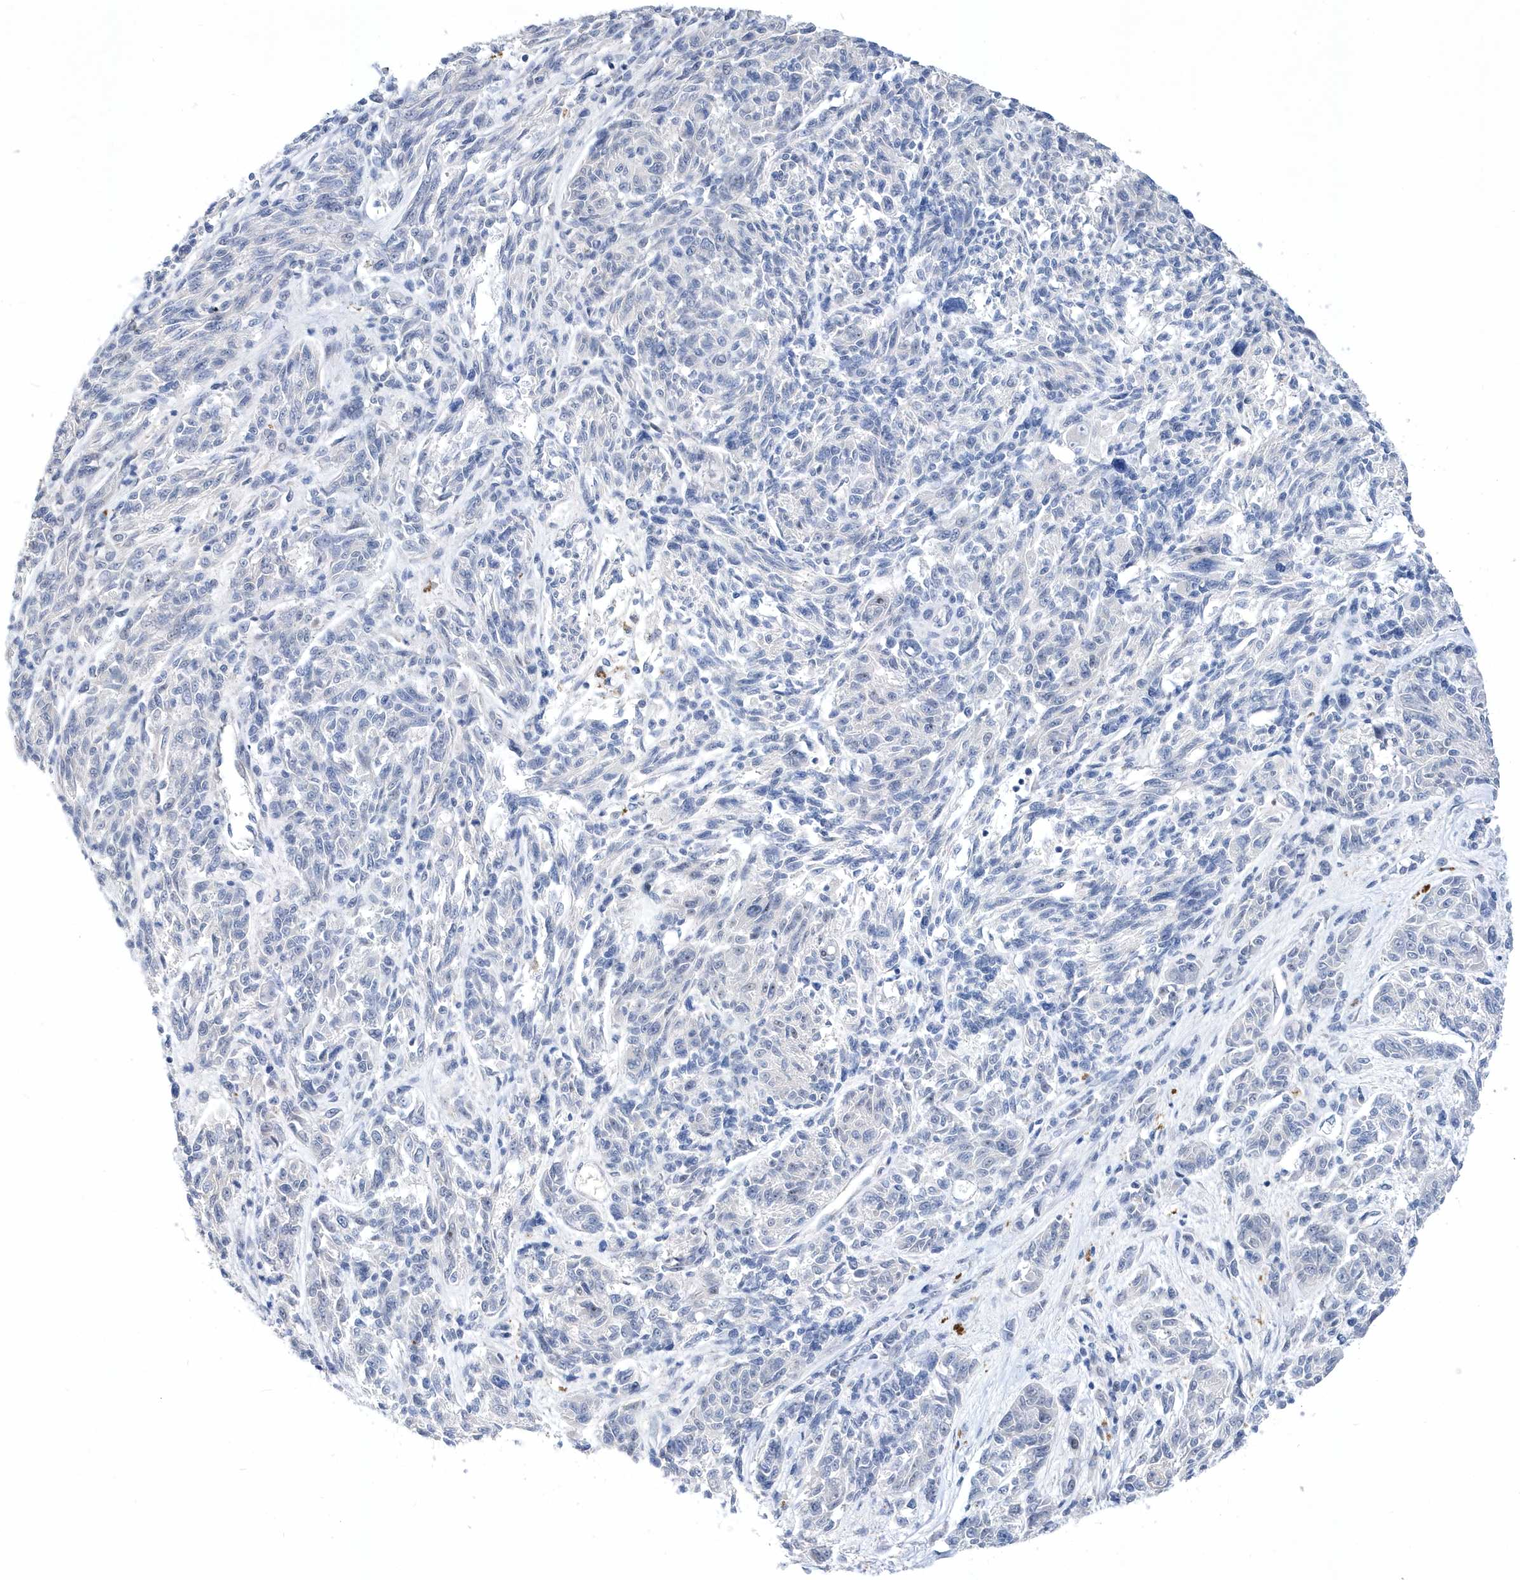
{"staining": {"intensity": "negative", "quantity": "none", "location": "none"}, "tissue": "melanoma", "cell_type": "Tumor cells", "image_type": "cancer", "snomed": [{"axis": "morphology", "description": "Malignant melanoma, NOS"}, {"axis": "topography", "description": "Skin"}], "caption": "Melanoma stained for a protein using immunohistochemistry (IHC) displays no expression tumor cells.", "gene": "ZNF875", "patient": {"sex": "male", "age": 53}}